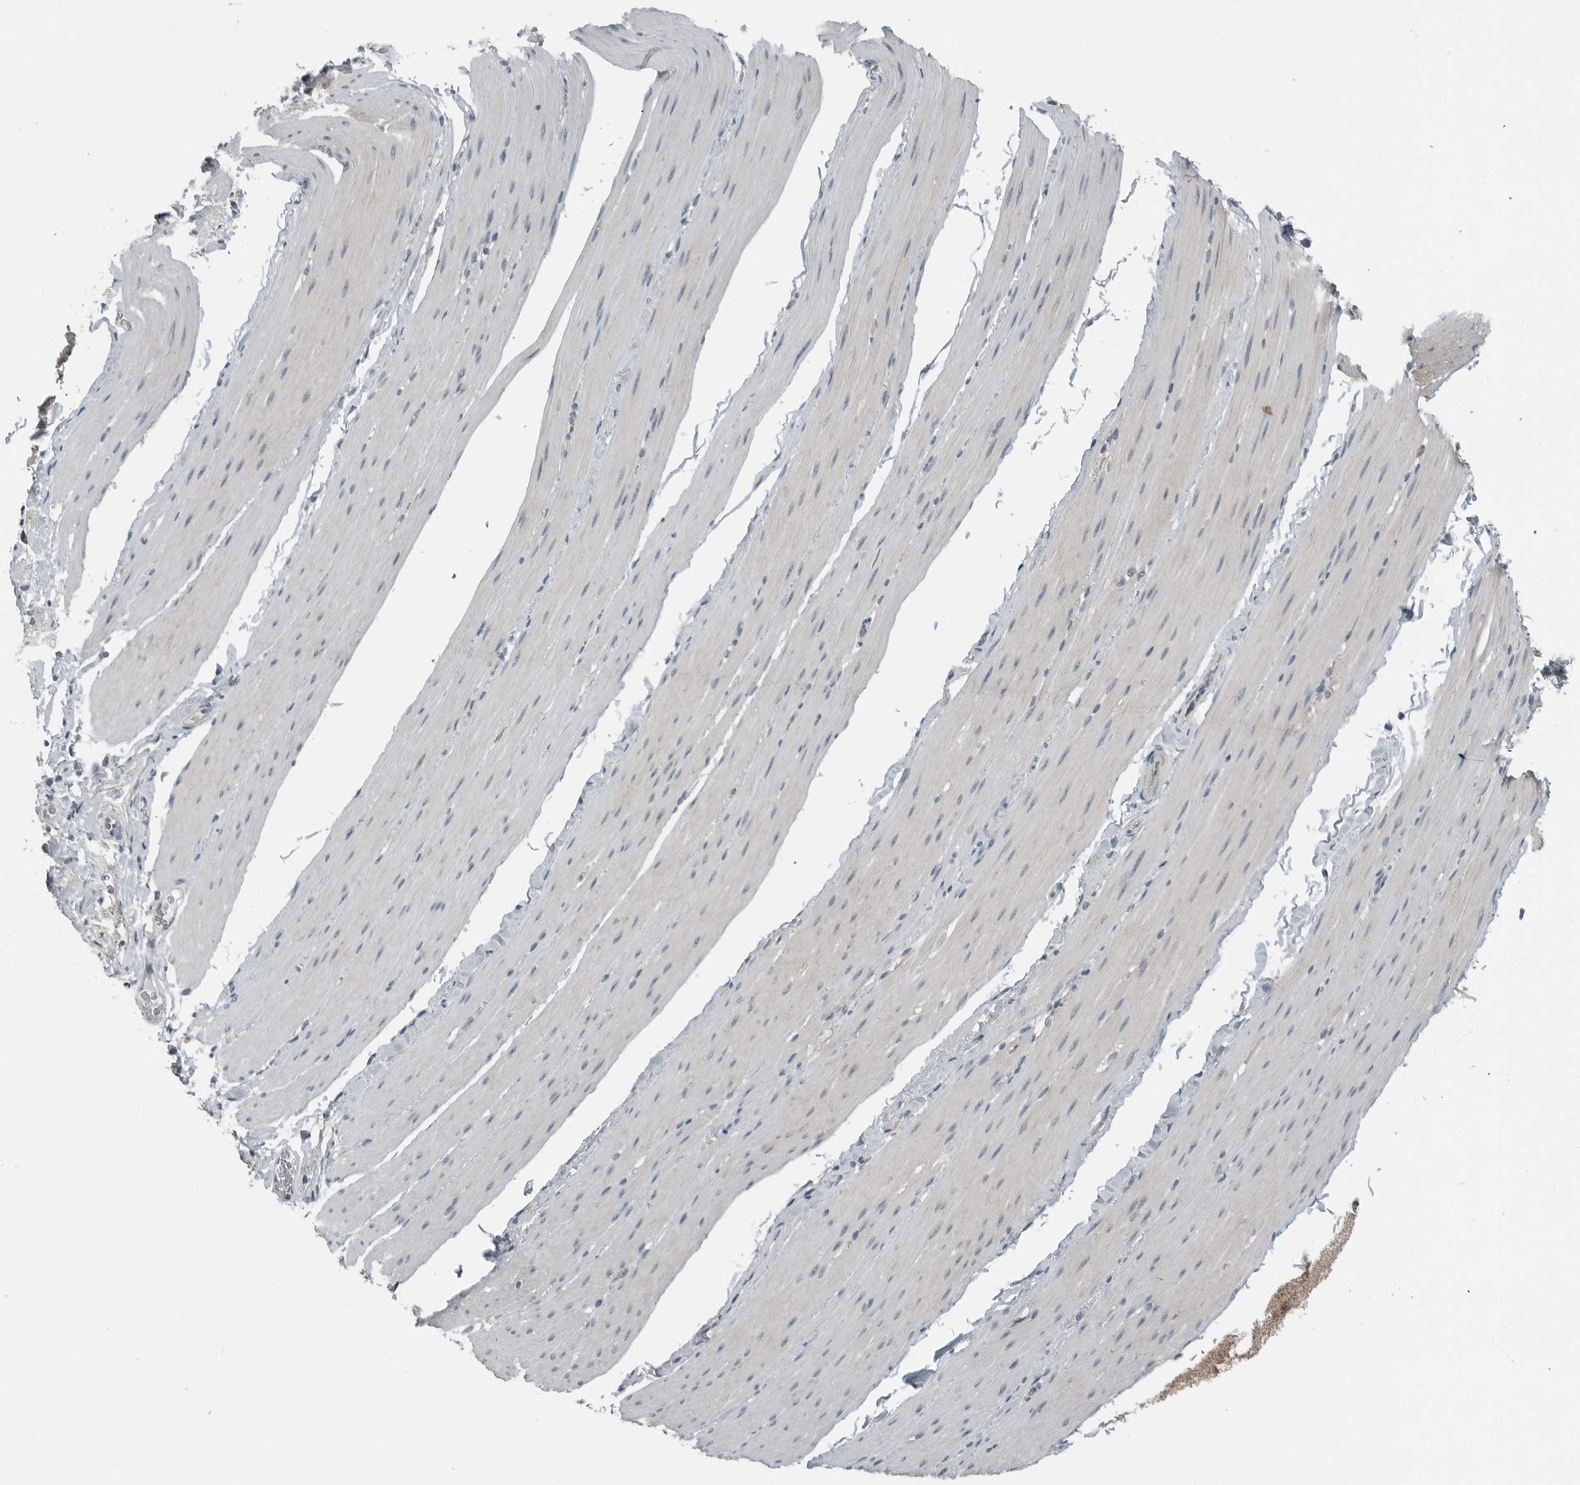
{"staining": {"intensity": "negative", "quantity": "none", "location": "none"}, "tissue": "smooth muscle", "cell_type": "Smooth muscle cells", "image_type": "normal", "snomed": [{"axis": "morphology", "description": "Normal tissue, NOS"}, {"axis": "topography", "description": "Smooth muscle"}, {"axis": "topography", "description": "Small intestine"}], "caption": "A histopathology image of human smooth muscle is negative for staining in smooth muscle cells.", "gene": "ENSG00000286112", "patient": {"sex": "female", "age": 84}}